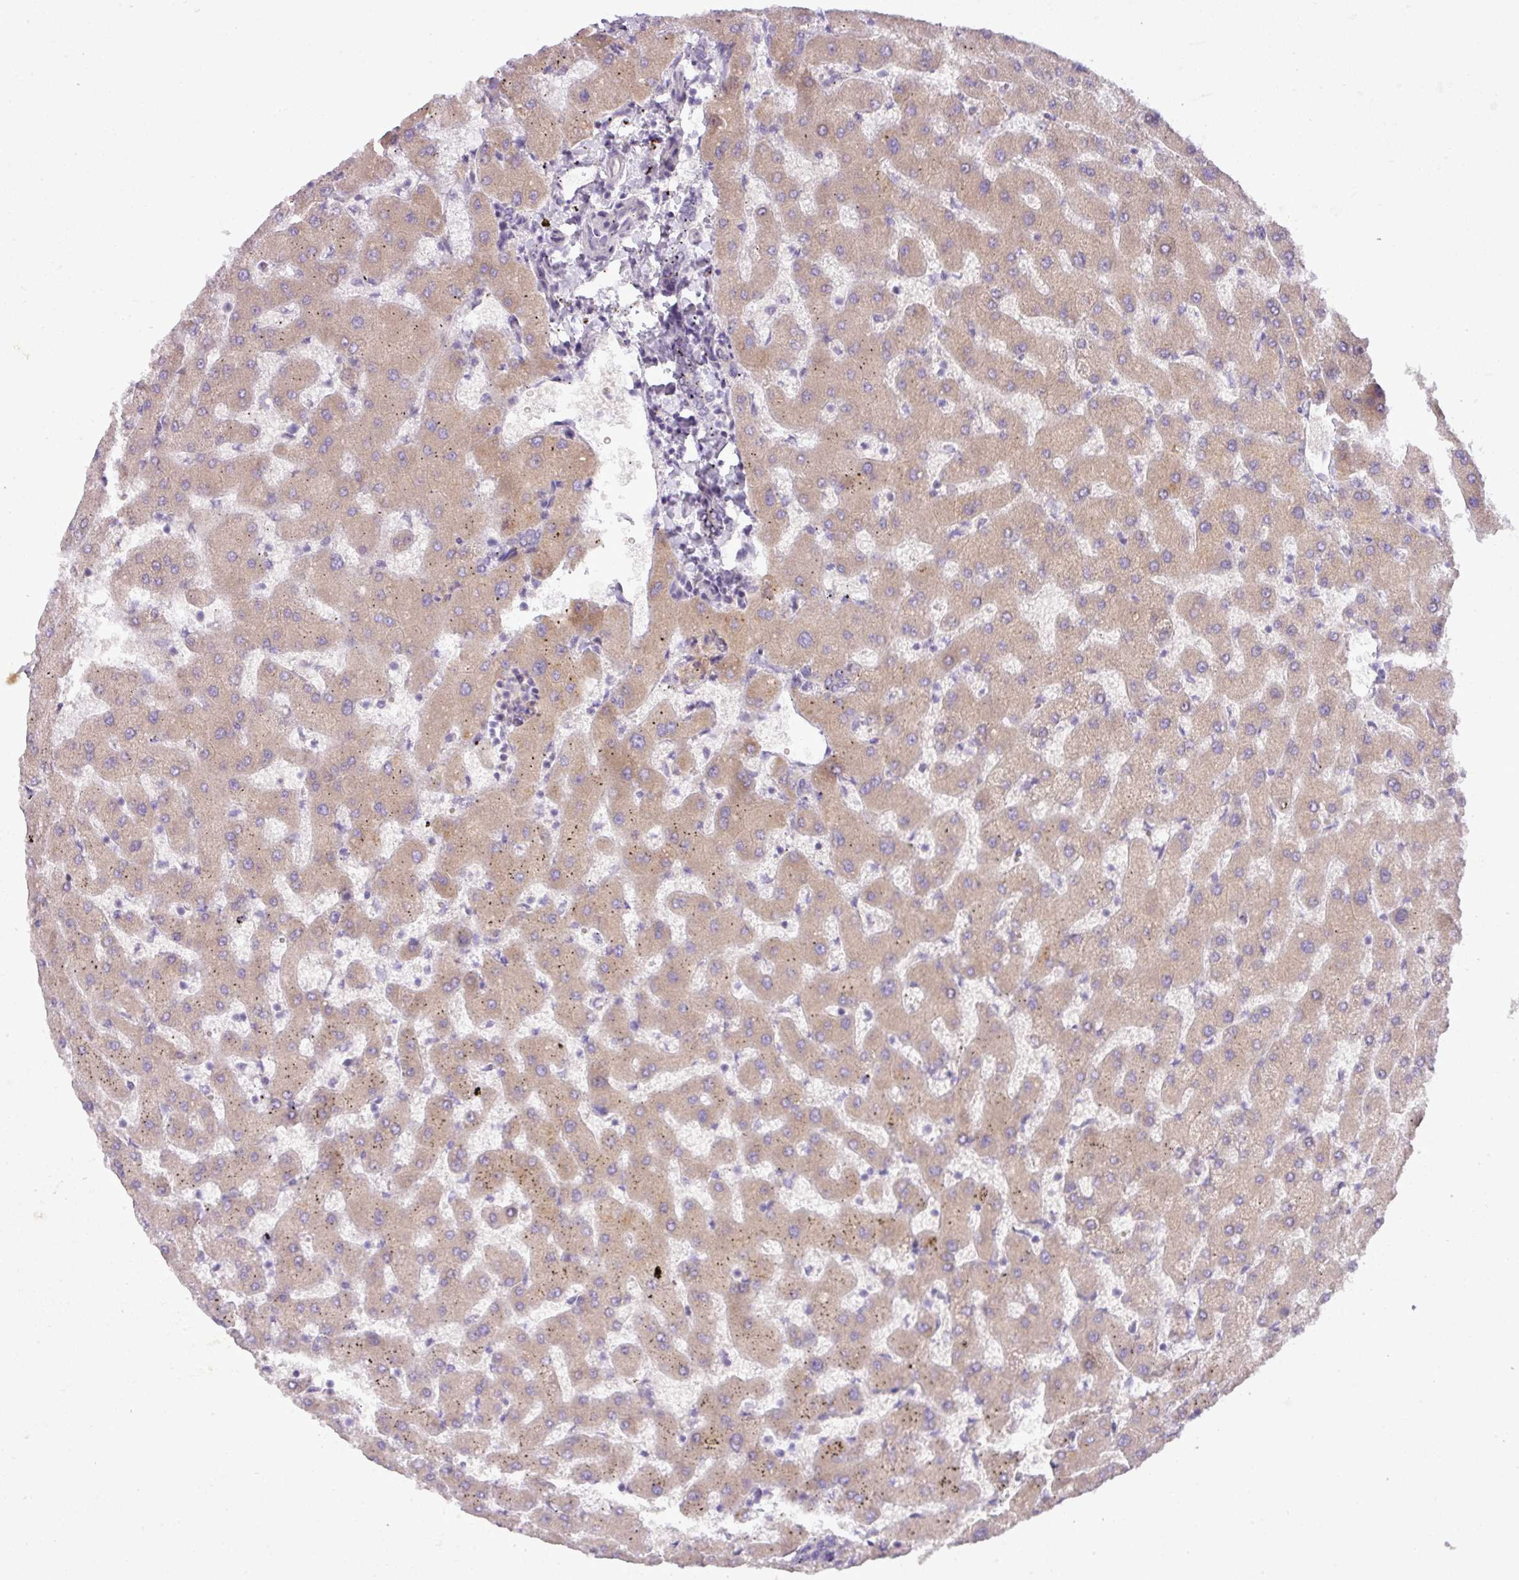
{"staining": {"intensity": "negative", "quantity": "none", "location": "none"}, "tissue": "liver", "cell_type": "Cholangiocytes", "image_type": "normal", "snomed": [{"axis": "morphology", "description": "Normal tissue, NOS"}, {"axis": "topography", "description": "Liver"}], "caption": "An image of liver stained for a protein displays no brown staining in cholangiocytes. The staining is performed using DAB brown chromogen with nuclei counter-stained in using hematoxylin.", "gene": "C4A", "patient": {"sex": "female", "age": 63}}